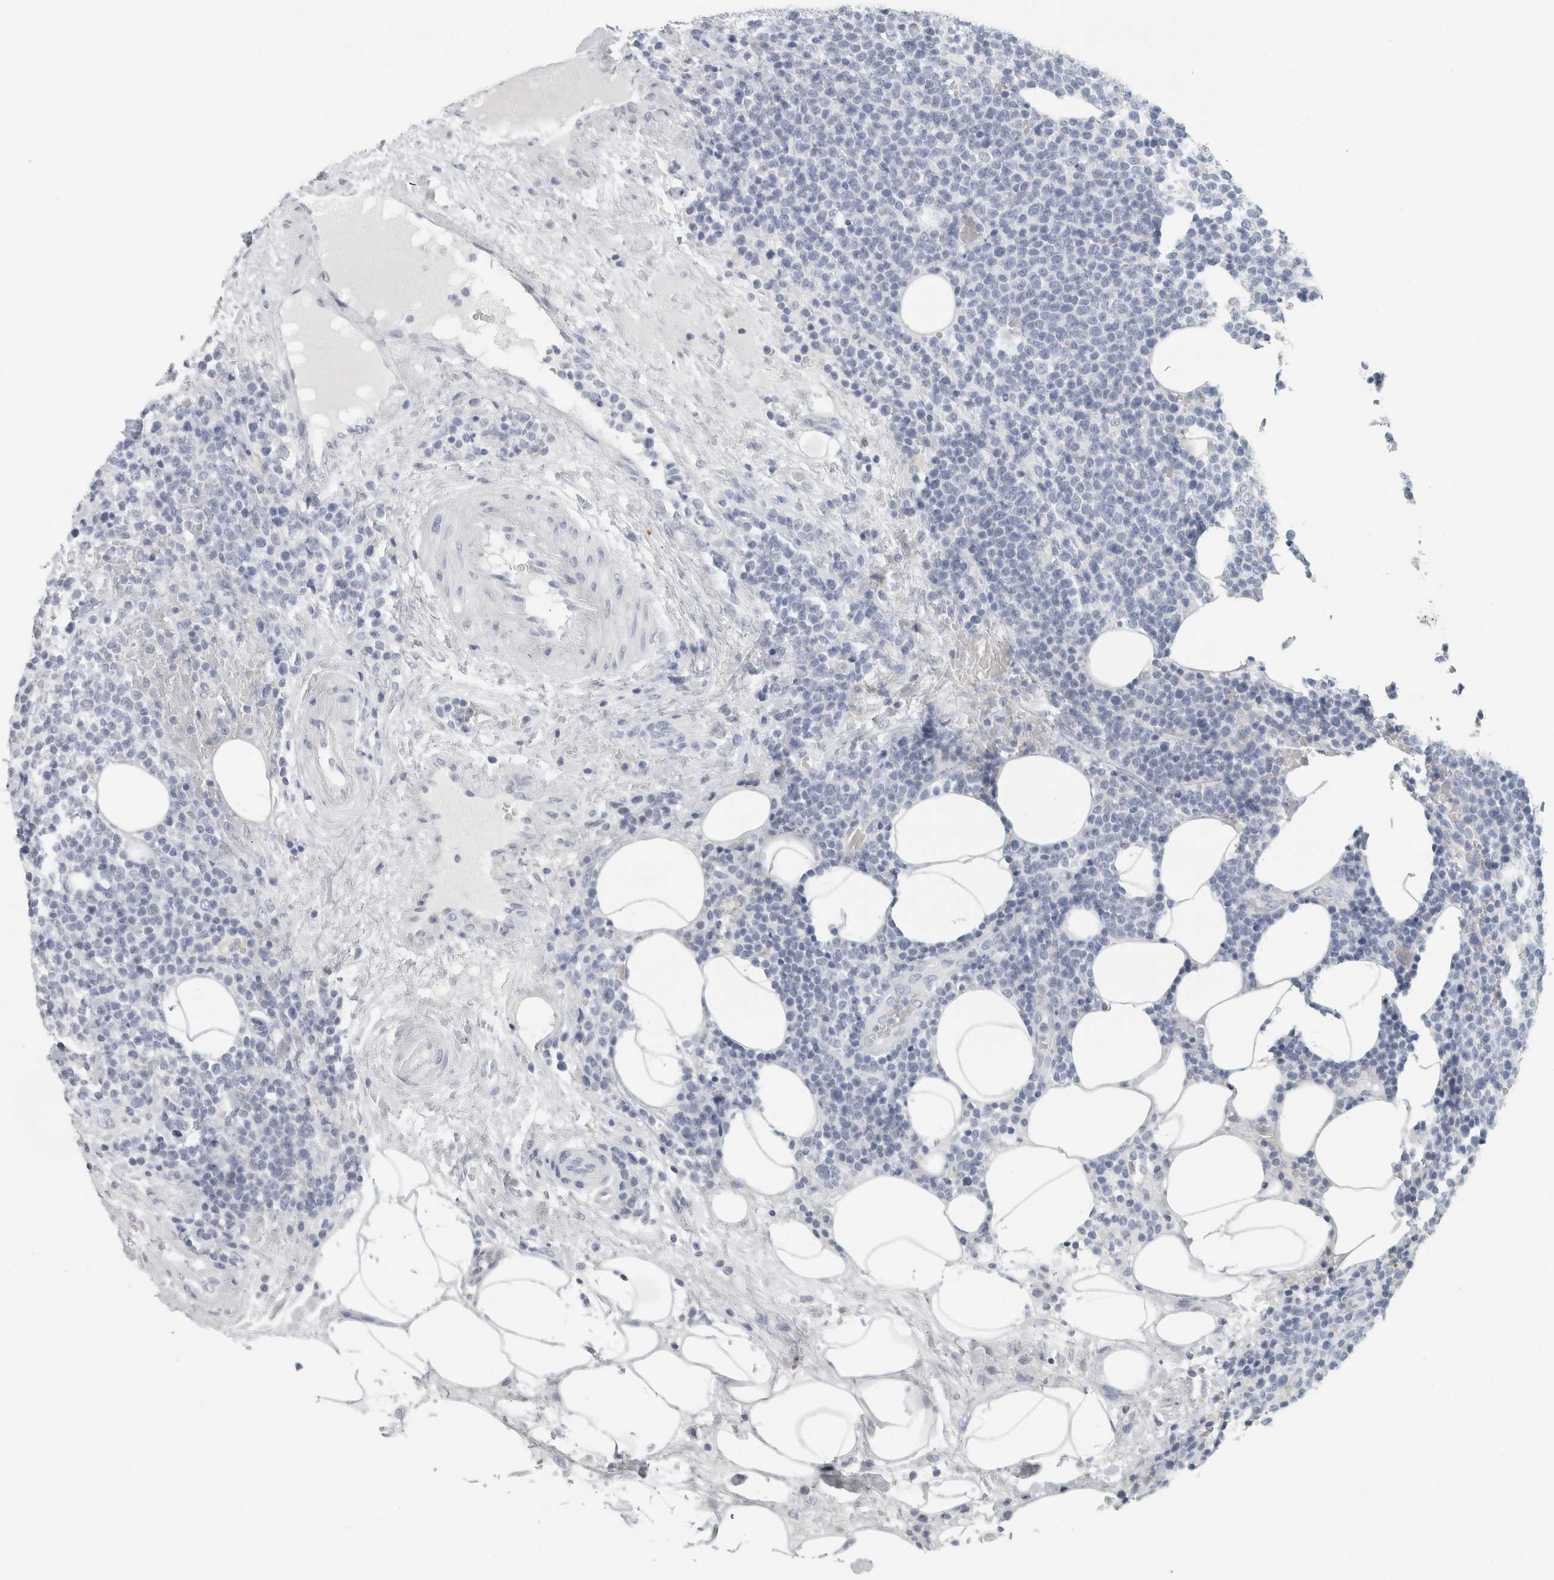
{"staining": {"intensity": "negative", "quantity": "none", "location": "none"}, "tissue": "lymphoma", "cell_type": "Tumor cells", "image_type": "cancer", "snomed": [{"axis": "morphology", "description": "Malignant lymphoma, non-Hodgkin's type, High grade"}, {"axis": "topography", "description": "Lymph node"}], "caption": "Immunohistochemistry histopathology image of malignant lymphoma, non-Hodgkin's type (high-grade) stained for a protein (brown), which exhibits no expression in tumor cells. The staining is performed using DAB (3,3'-diaminobenzidine) brown chromogen with nuclei counter-stained in using hematoxylin.", "gene": "SLC28A3", "patient": {"sex": "male", "age": 61}}